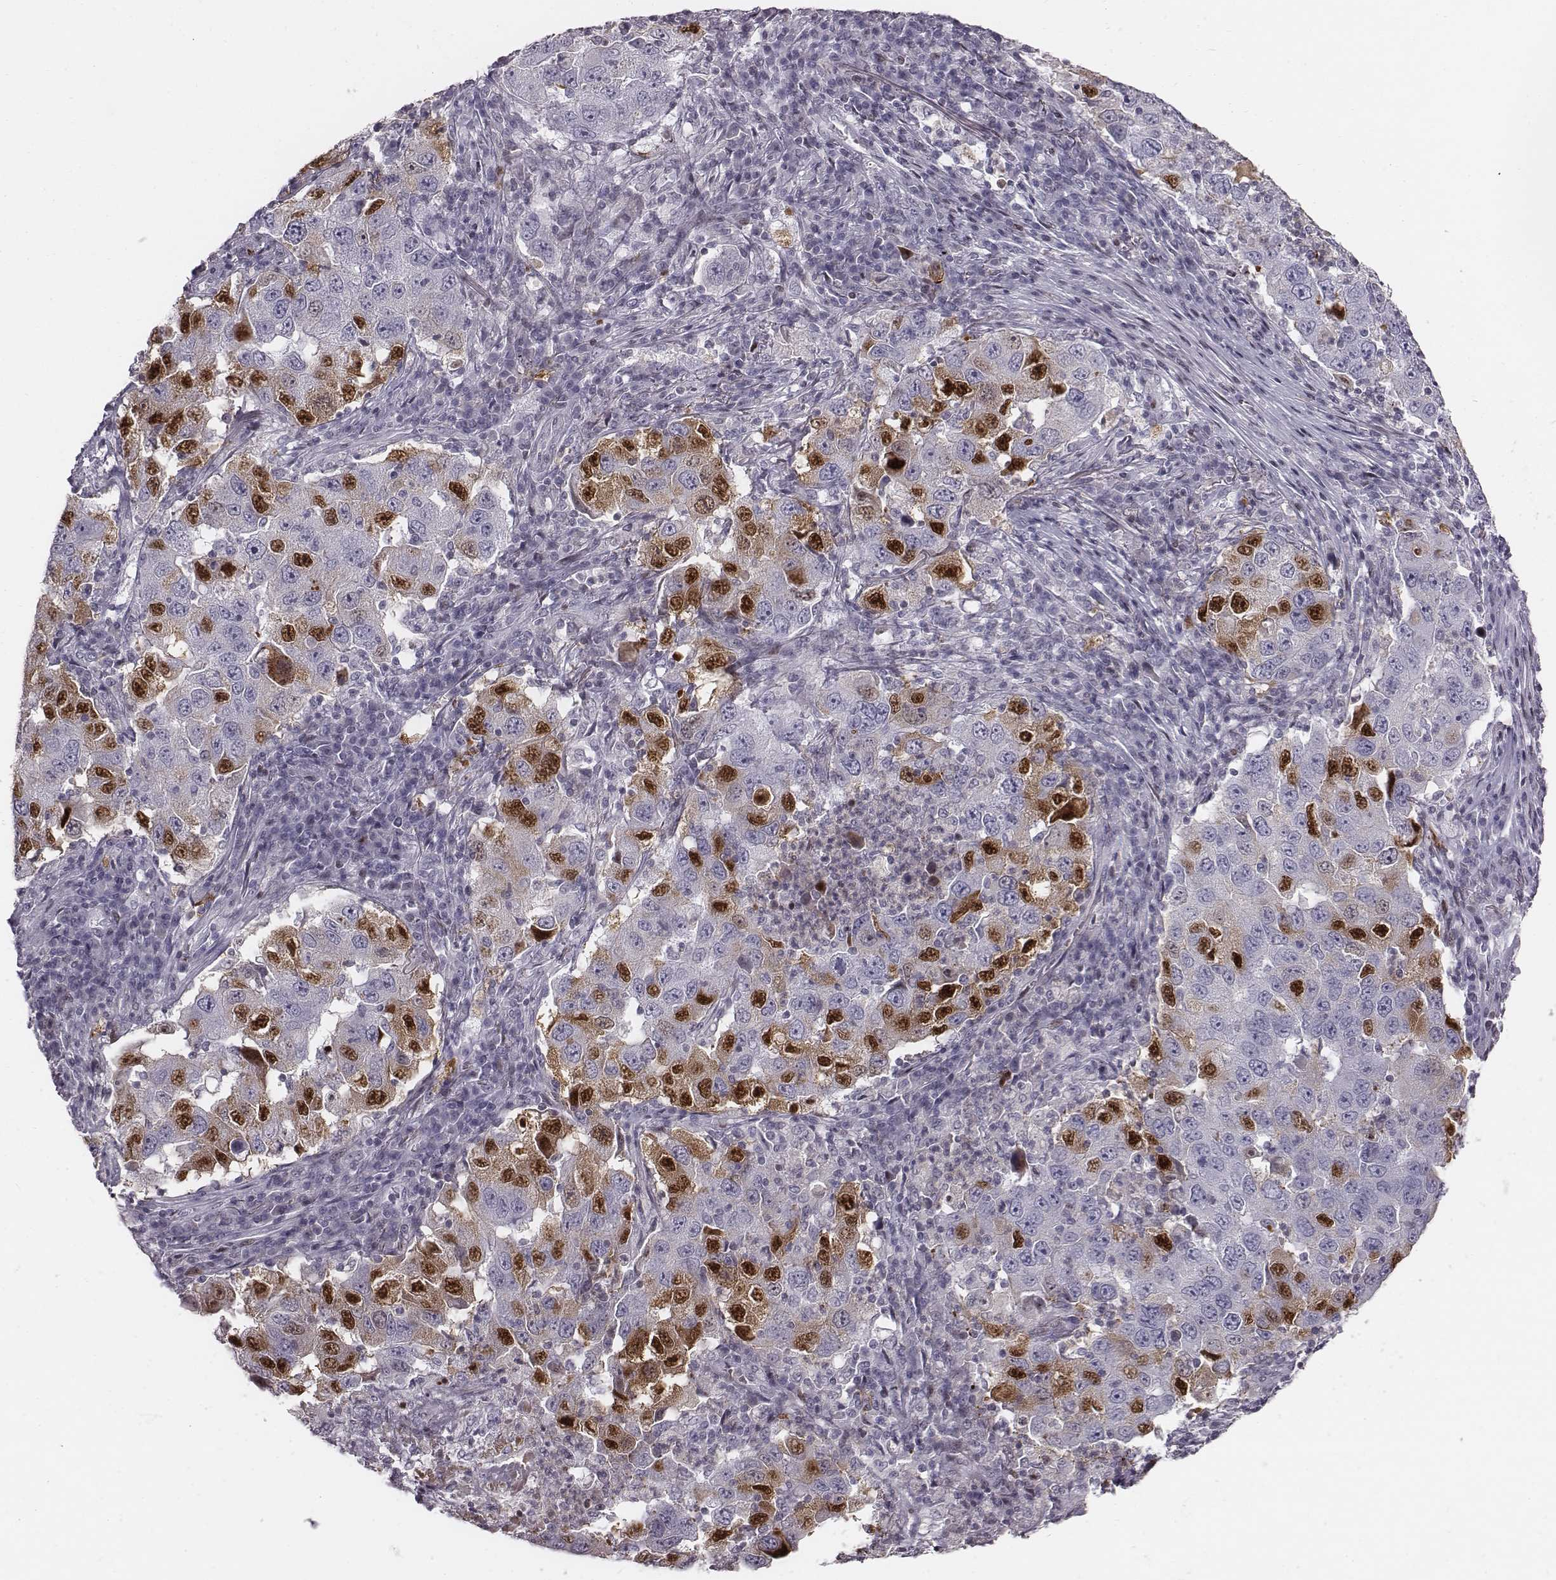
{"staining": {"intensity": "strong", "quantity": "25%-75%", "location": "cytoplasmic/membranous,nuclear"}, "tissue": "lung cancer", "cell_type": "Tumor cells", "image_type": "cancer", "snomed": [{"axis": "morphology", "description": "Adenocarcinoma, NOS"}, {"axis": "topography", "description": "Lung"}], "caption": "A brown stain highlights strong cytoplasmic/membranous and nuclear expression of a protein in human lung adenocarcinoma tumor cells. (DAB IHC with brightfield microscopy, high magnification).", "gene": "NDC1", "patient": {"sex": "male", "age": 73}}